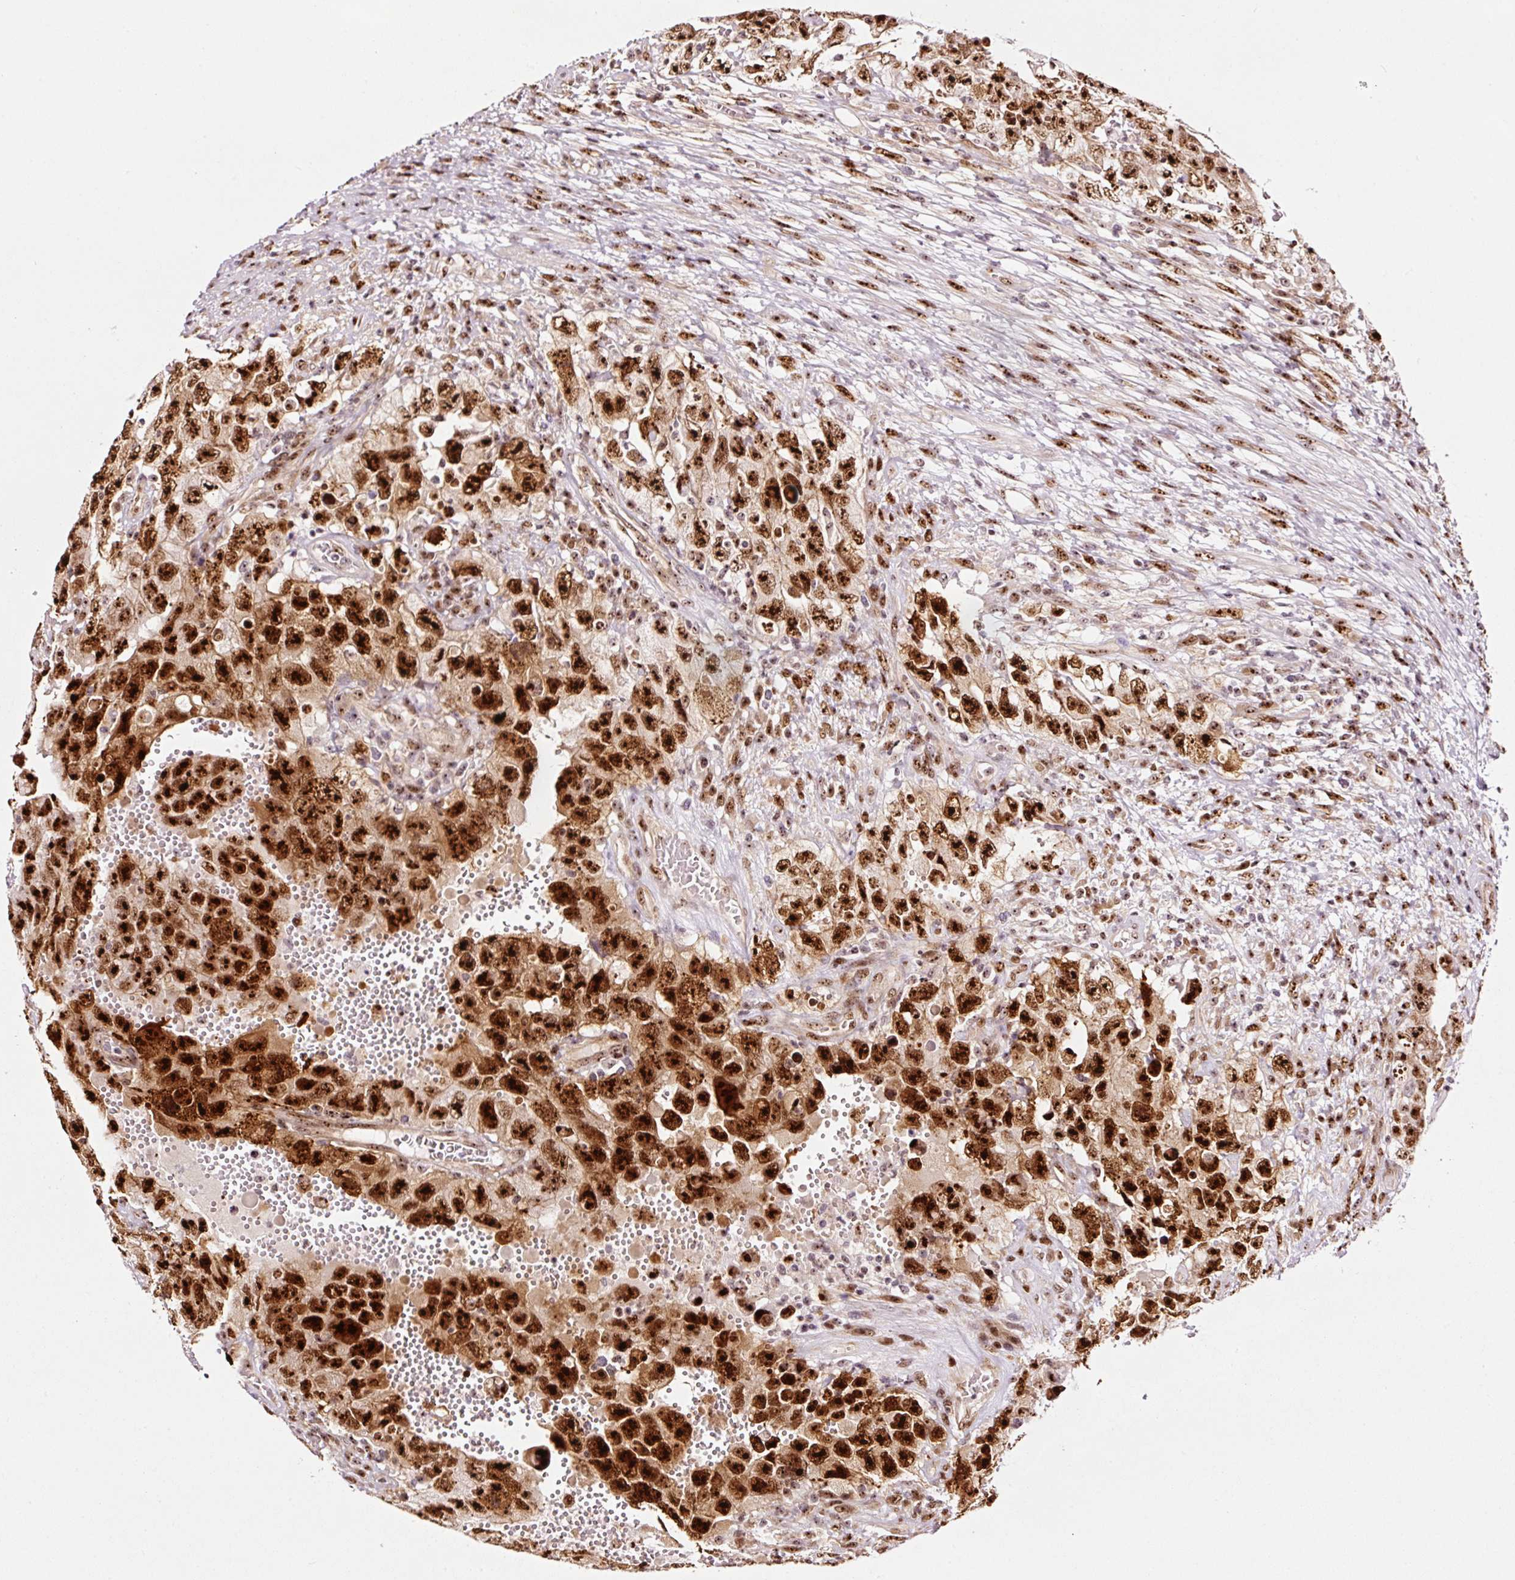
{"staining": {"intensity": "strong", "quantity": ">75%", "location": "nuclear"}, "tissue": "testis cancer", "cell_type": "Tumor cells", "image_type": "cancer", "snomed": [{"axis": "morphology", "description": "Carcinoma, Embryonal, NOS"}, {"axis": "topography", "description": "Testis"}], "caption": "Immunohistochemical staining of human testis cancer shows strong nuclear protein positivity in about >75% of tumor cells.", "gene": "GNL3", "patient": {"sex": "male", "age": 26}}